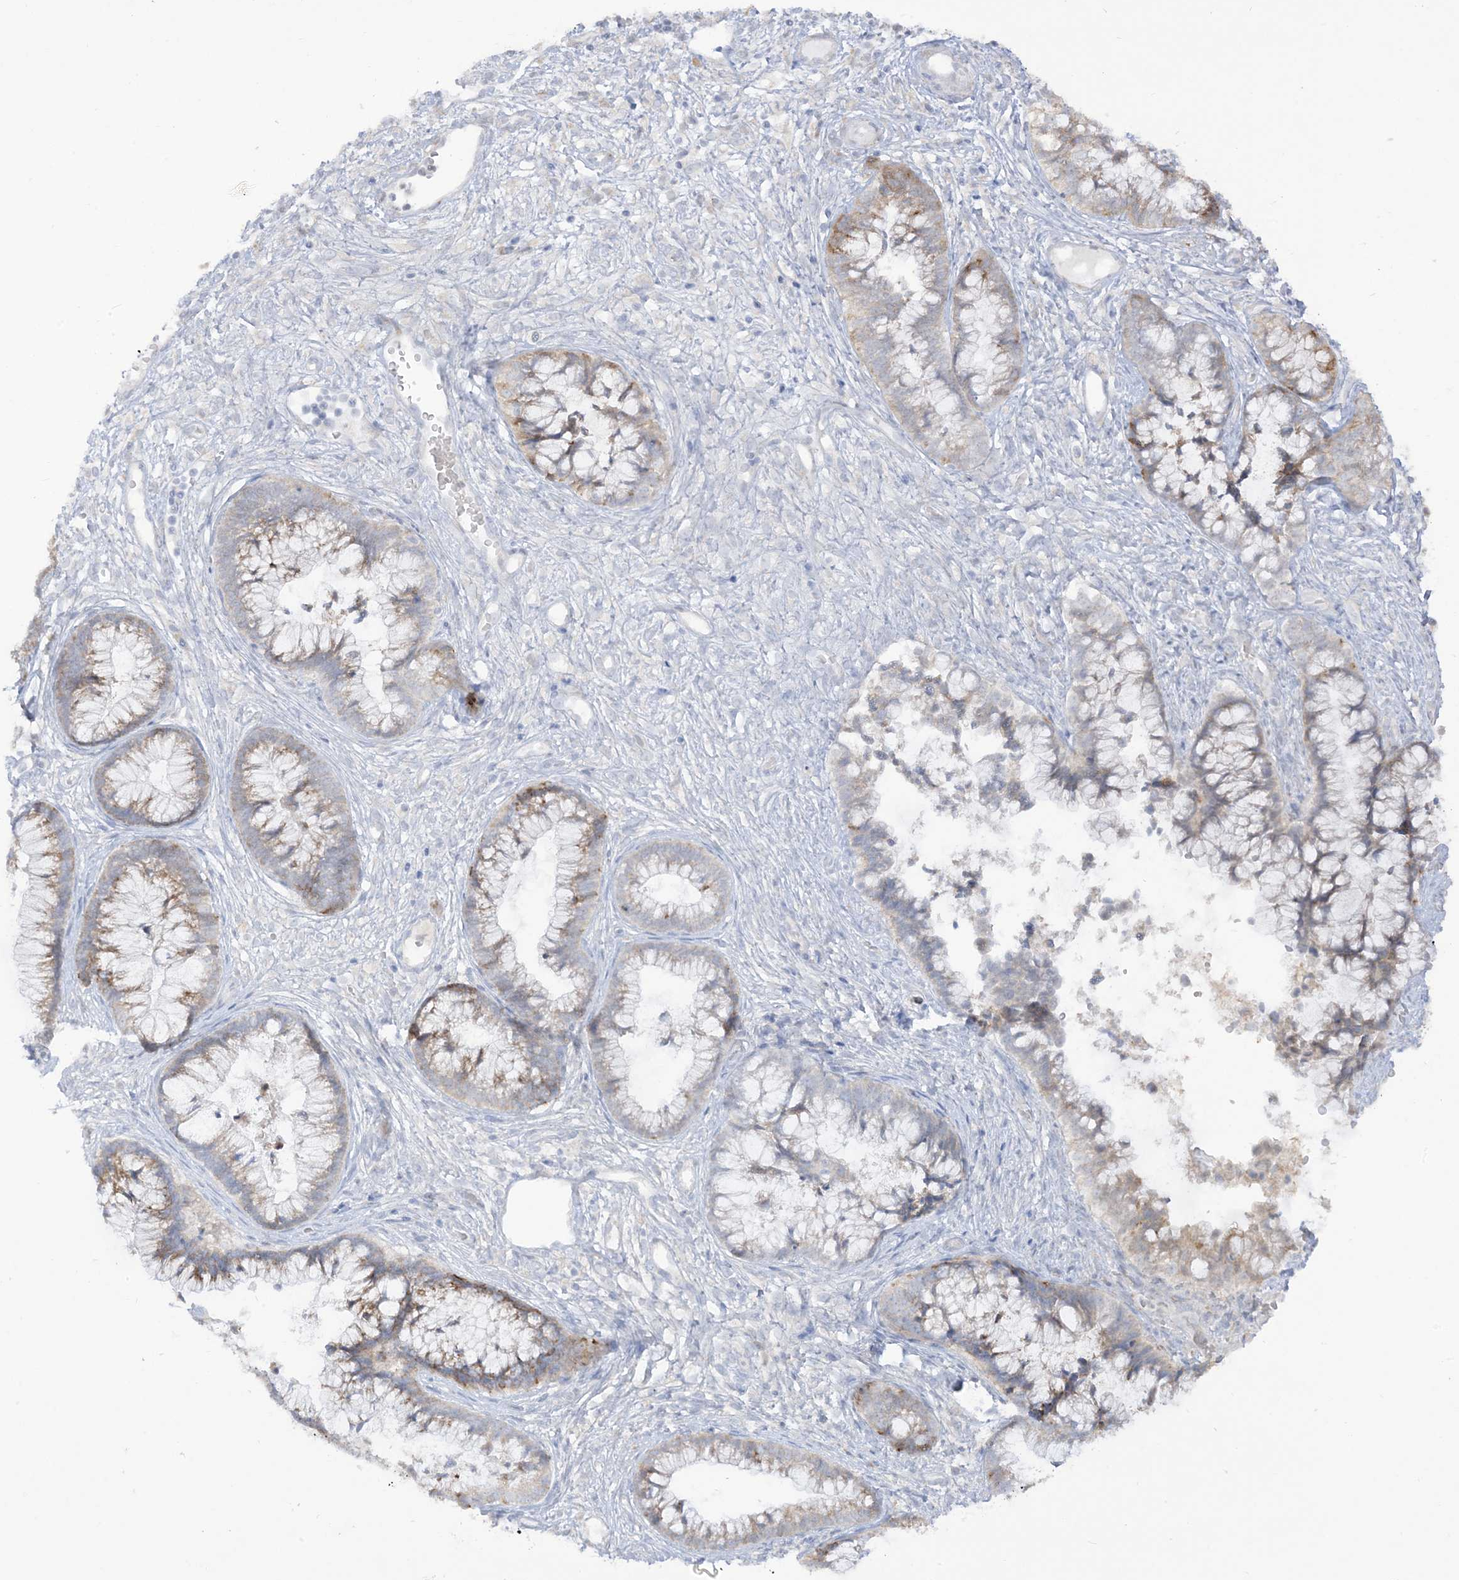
{"staining": {"intensity": "moderate", "quantity": "<25%", "location": "cytoplasmic/membranous"}, "tissue": "cervical cancer", "cell_type": "Tumor cells", "image_type": "cancer", "snomed": [{"axis": "morphology", "description": "Adenocarcinoma, NOS"}, {"axis": "topography", "description": "Cervix"}], "caption": "Immunohistochemical staining of cervical cancer shows low levels of moderate cytoplasmic/membranous positivity in about <25% of tumor cells. (brown staining indicates protein expression, while blue staining denotes nuclei).", "gene": "LOXL3", "patient": {"sex": "female", "age": 44}}